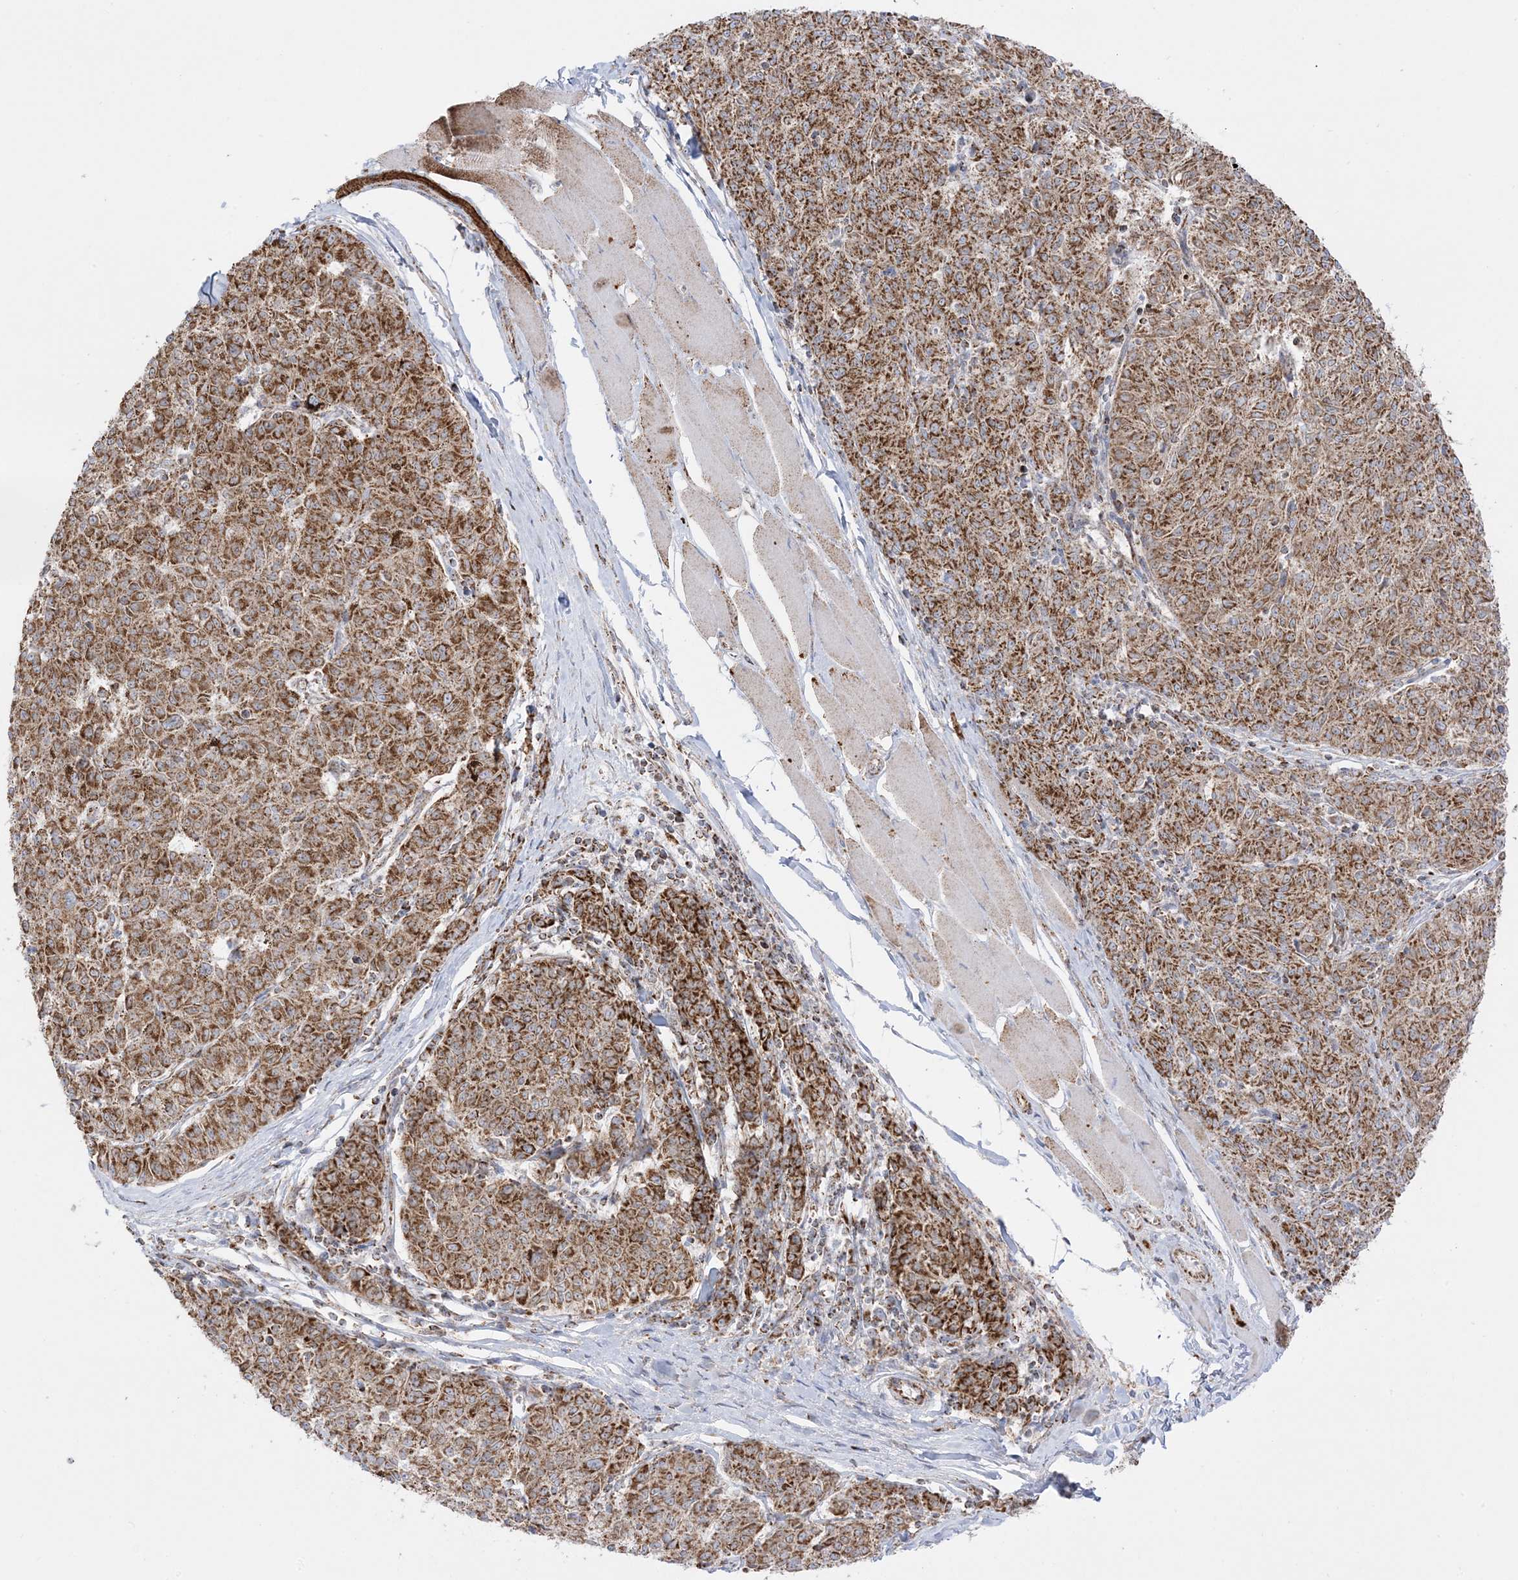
{"staining": {"intensity": "moderate", "quantity": ">75%", "location": "cytoplasmic/membranous"}, "tissue": "melanoma", "cell_type": "Tumor cells", "image_type": "cancer", "snomed": [{"axis": "morphology", "description": "Malignant melanoma, NOS"}, {"axis": "topography", "description": "Skin"}], "caption": "A brown stain highlights moderate cytoplasmic/membranous expression of a protein in human melanoma tumor cells.", "gene": "MRPS36", "patient": {"sex": "female", "age": 72}}